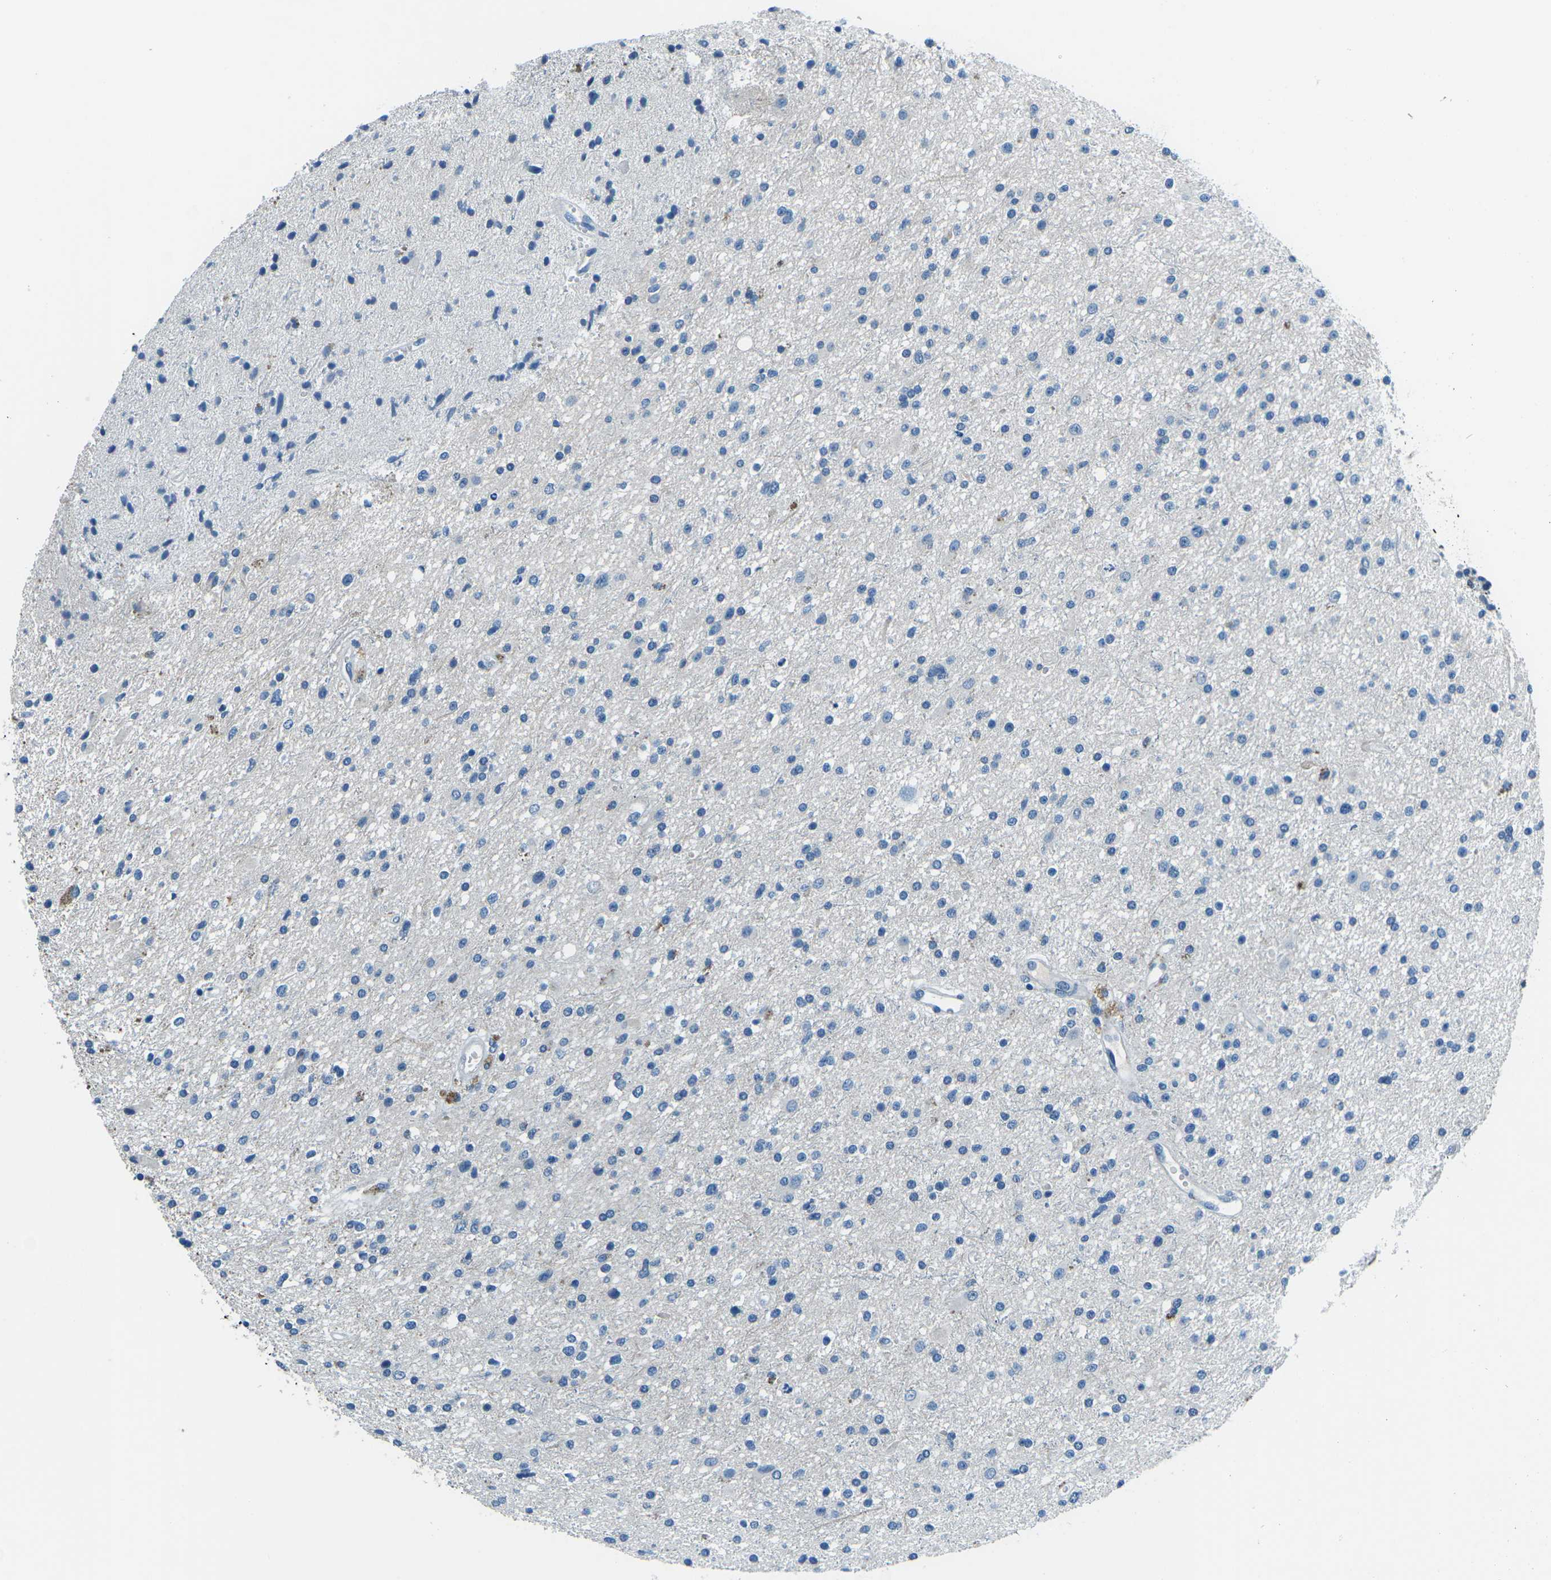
{"staining": {"intensity": "negative", "quantity": "none", "location": "none"}, "tissue": "glioma", "cell_type": "Tumor cells", "image_type": "cancer", "snomed": [{"axis": "morphology", "description": "Glioma, malignant, High grade"}, {"axis": "topography", "description": "Brain"}], "caption": "This is an IHC micrograph of human high-grade glioma (malignant). There is no positivity in tumor cells.", "gene": "CD1D", "patient": {"sex": "male", "age": 33}}